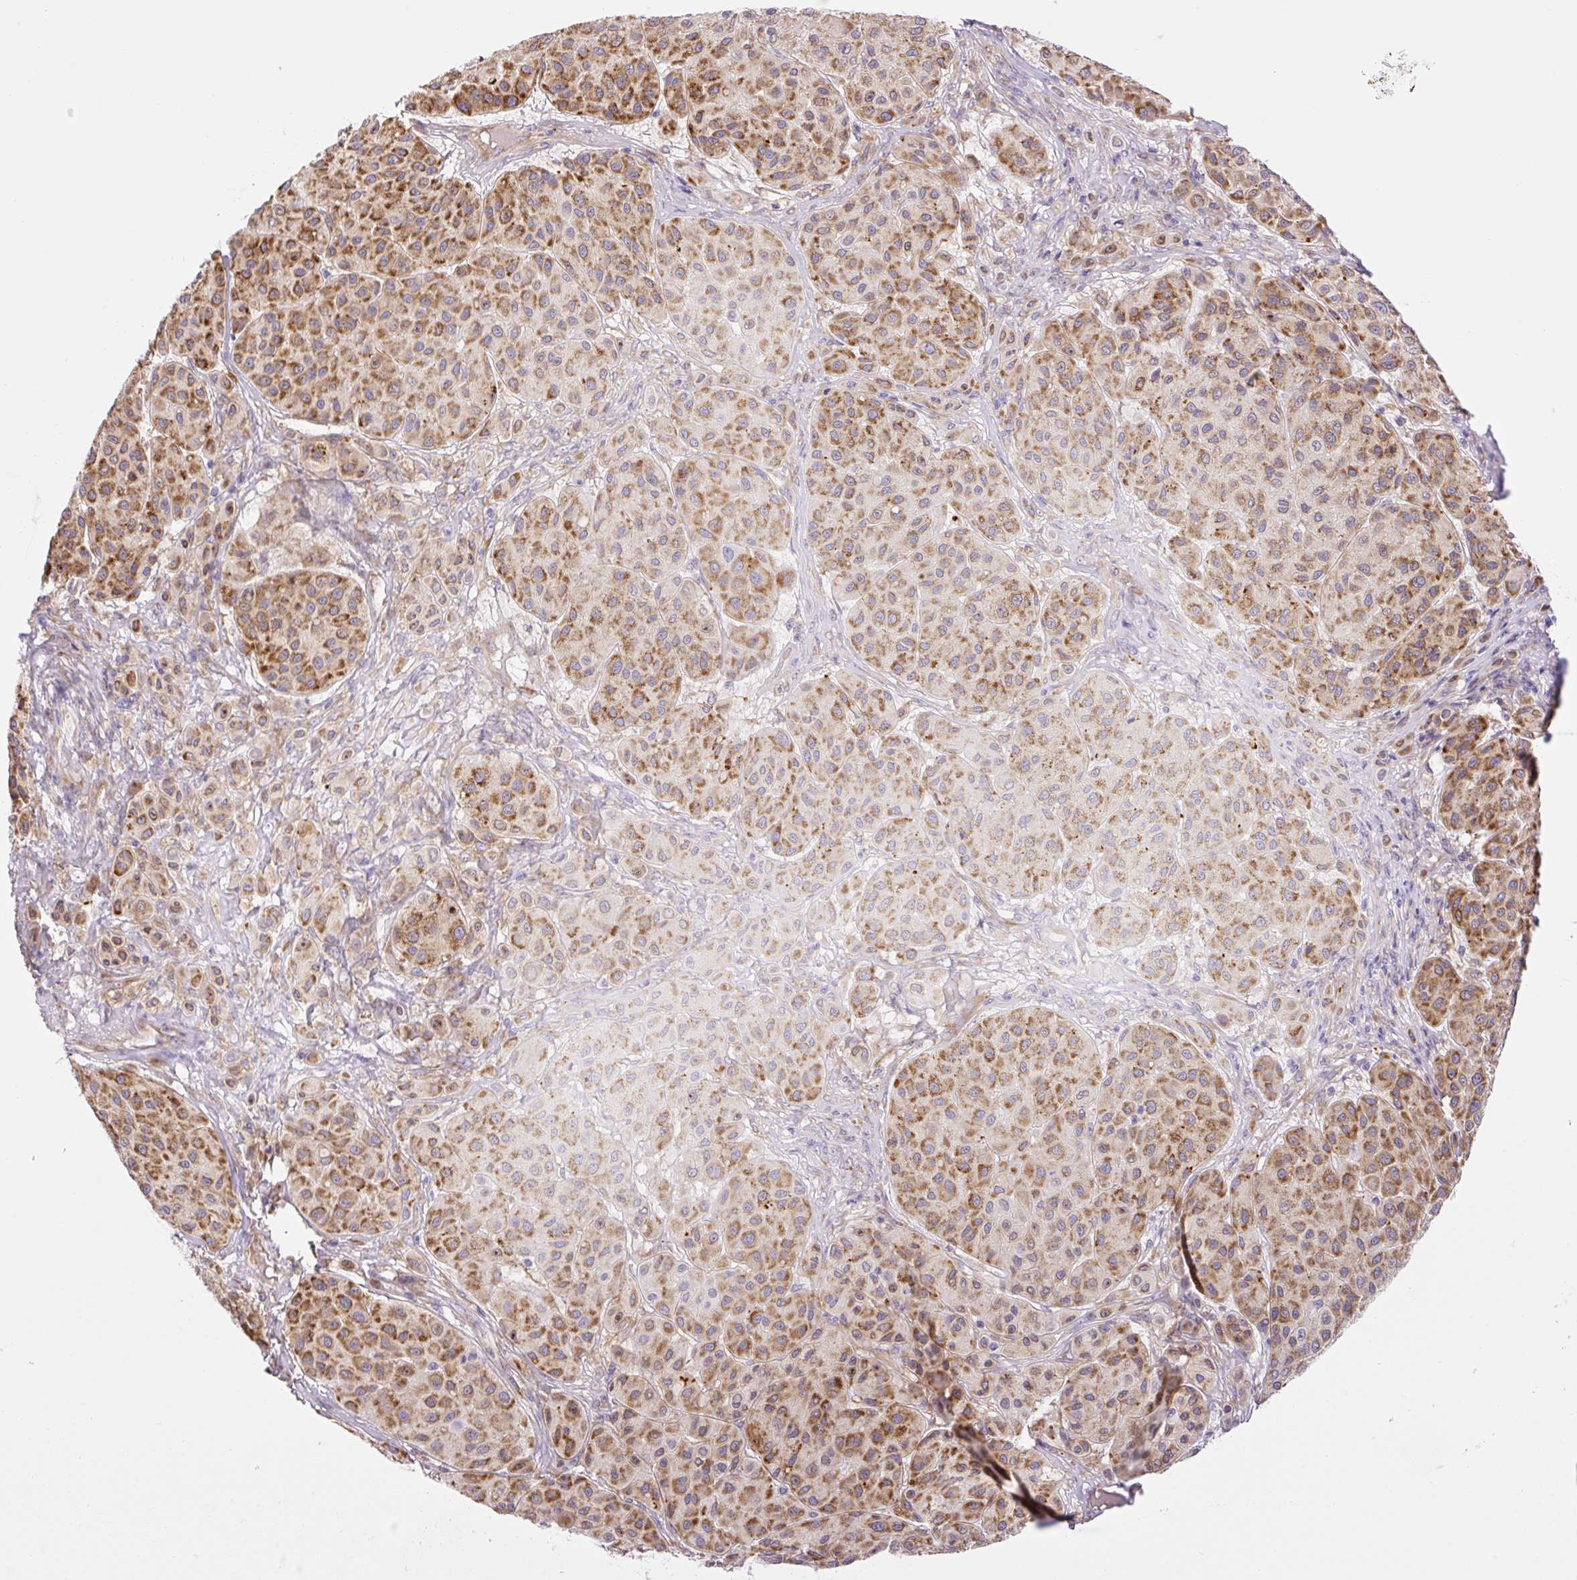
{"staining": {"intensity": "moderate", "quantity": ">75%", "location": "cytoplasmic/membranous"}, "tissue": "melanoma", "cell_type": "Tumor cells", "image_type": "cancer", "snomed": [{"axis": "morphology", "description": "Malignant melanoma, Metastatic site"}, {"axis": "topography", "description": "Smooth muscle"}], "caption": "IHC histopathology image of neoplastic tissue: human malignant melanoma (metastatic site) stained using immunohistochemistry (IHC) exhibits medium levels of moderate protein expression localized specifically in the cytoplasmic/membranous of tumor cells, appearing as a cytoplasmic/membranous brown color.", "gene": "POFUT1", "patient": {"sex": "male", "age": 41}}